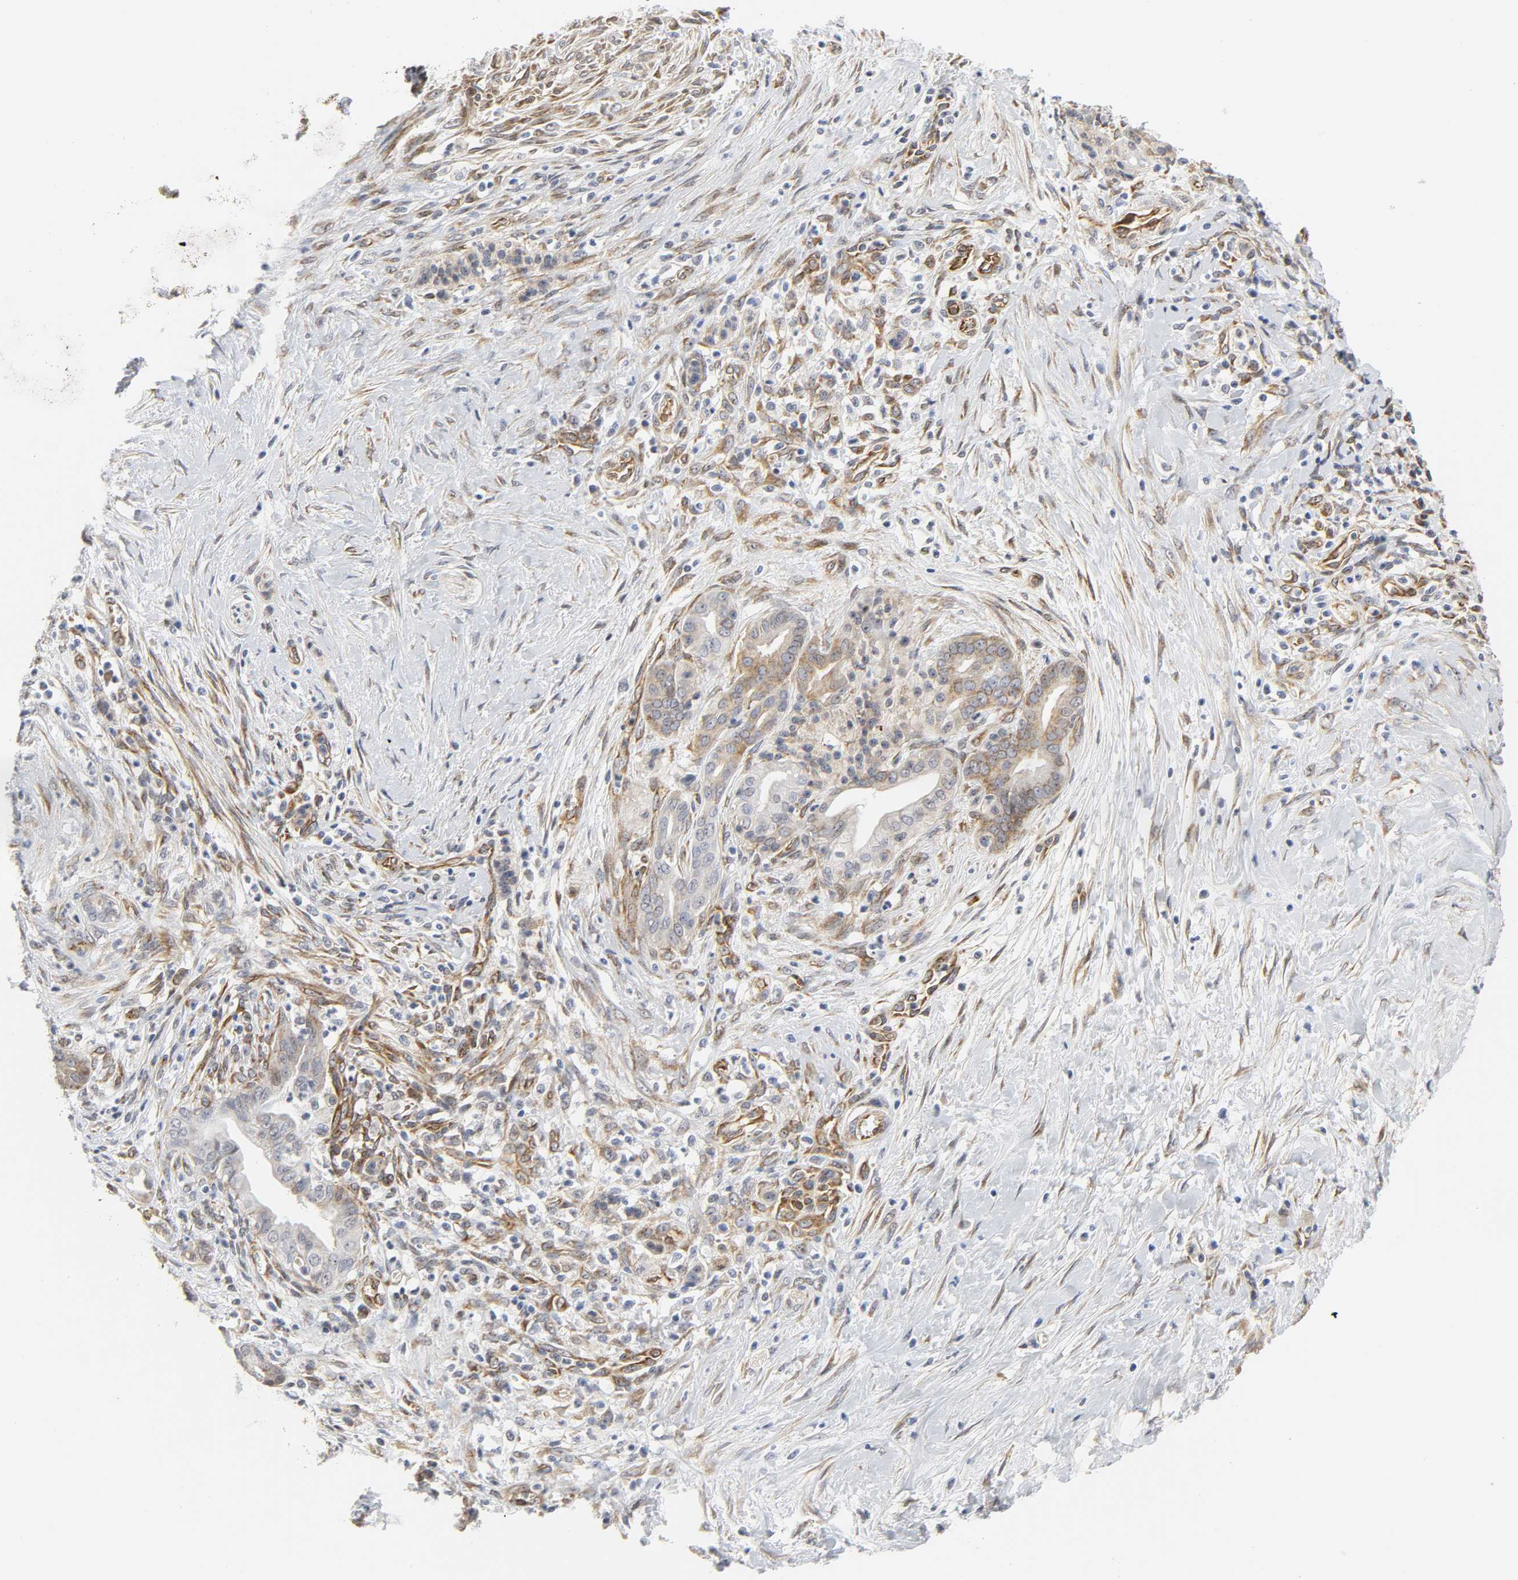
{"staining": {"intensity": "weak", "quantity": "25%-75%", "location": "cytoplasmic/membranous"}, "tissue": "pancreatic cancer", "cell_type": "Tumor cells", "image_type": "cancer", "snomed": [{"axis": "morphology", "description": "Adenocarcinoma, NOS"}, {"axis": "topography", "description": "Pancreas"}], "caption": "Brown immunohistochemical staining in human pancreatic cancer shows weak cytoplasmic/membranous positivity in approximately 25%-75% of tumor cells. (DAB IHC, brown staining for protein, blue staining for nuclei).", "gene": "DOCK1", "patient": {"sex": "male", "age": 59}}